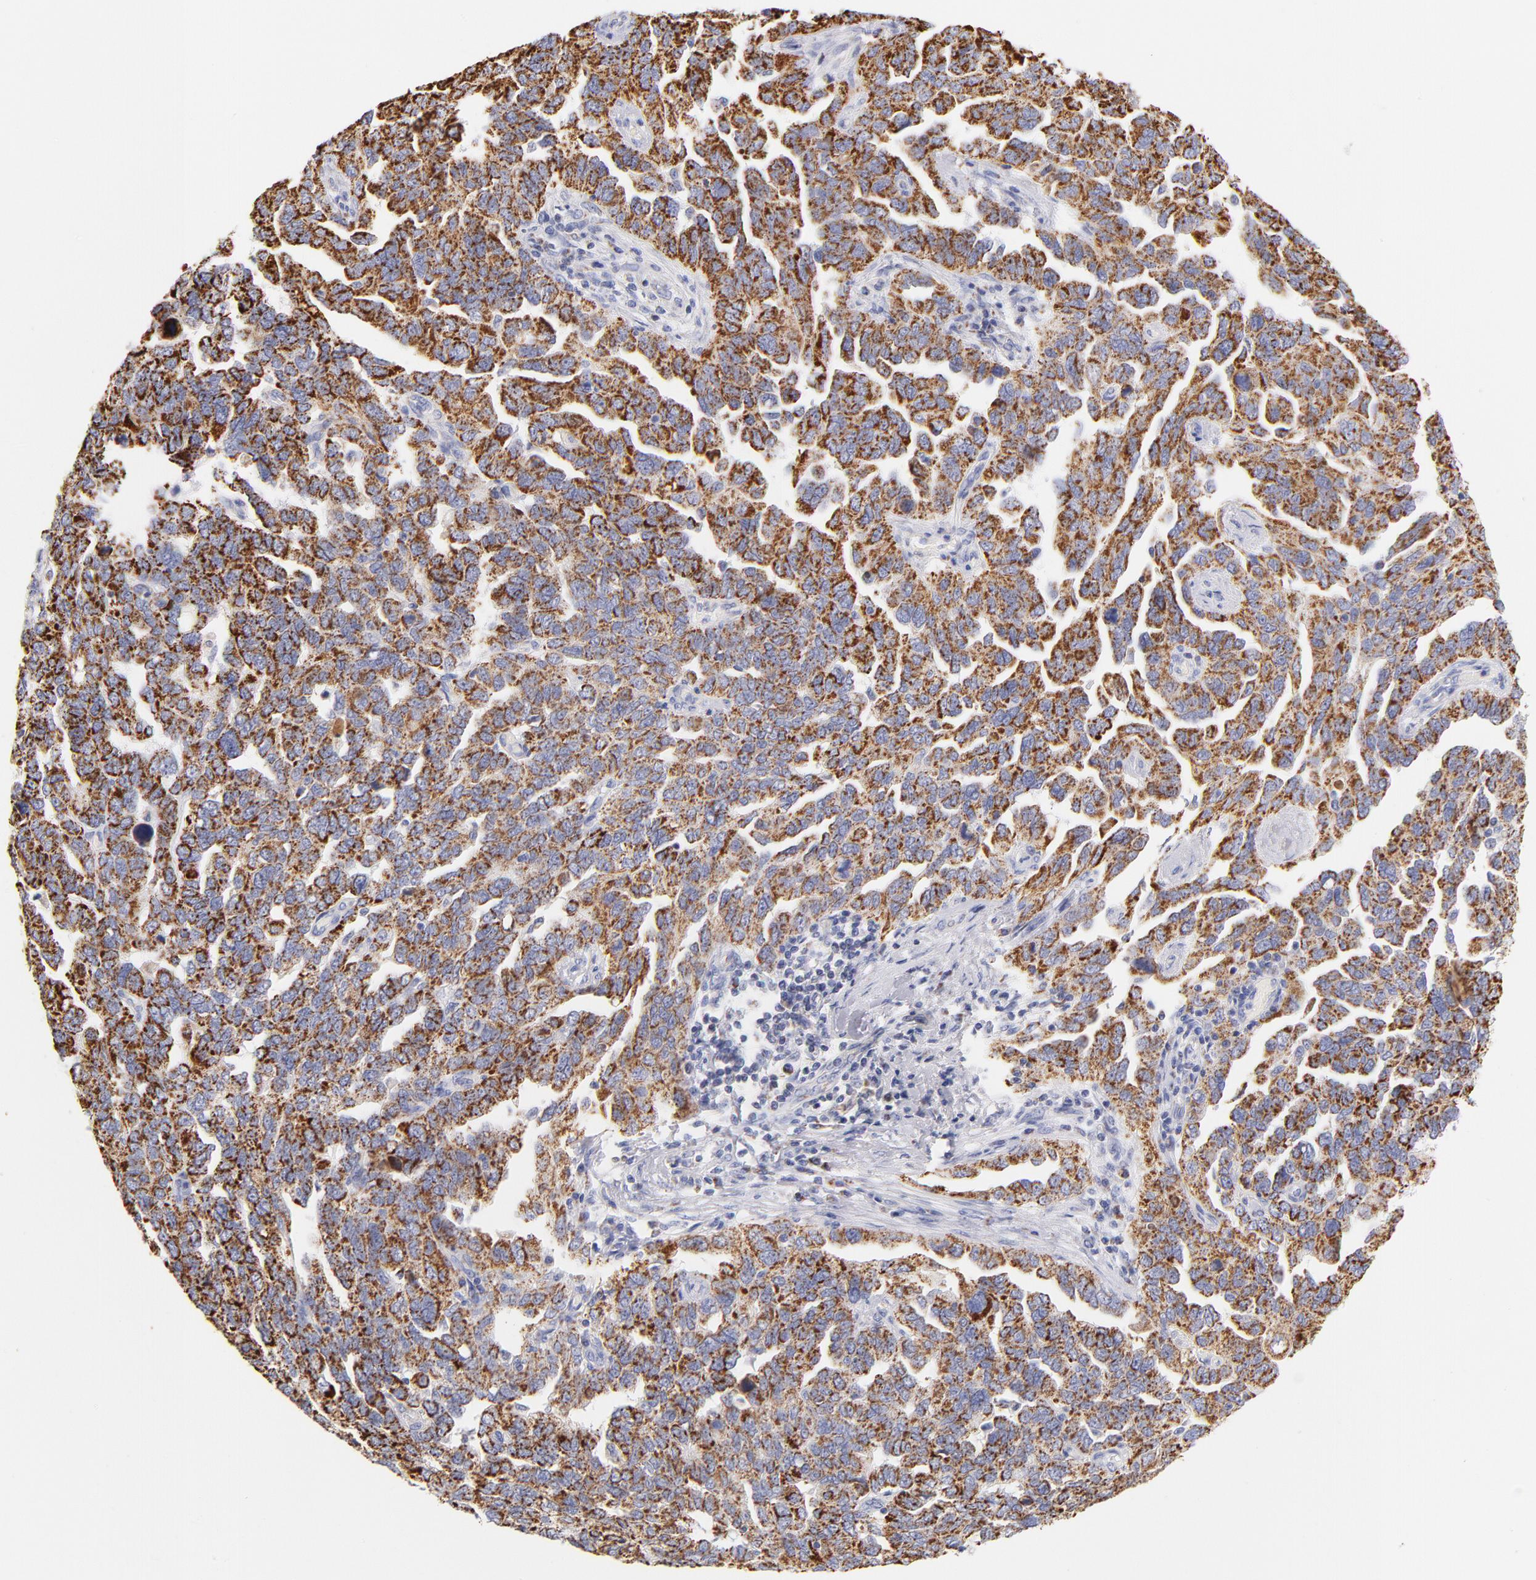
{"staining": {"intensity": "strong", "quantity": ">75%", "location": "cytoplasmic/membranous"}, "tissue": "ovarian cancer", "cell_type": "Tumor cells", "image_type": "cancer", "snomed": [{"axis": "morphology", "description": "Cystadenocarcinoma, serous, NOS"}, {"axis": "topography", "description": "Ovary"}], "caption": "Brown immunohistochemical staining in human ovarian serous cystadenocarcinoma displays strong cytoplasmic/membranous expression in approximately >75% of tumor cells.", "gene": "AIFM1", "patient": {"sex": "female", "age": 64}}